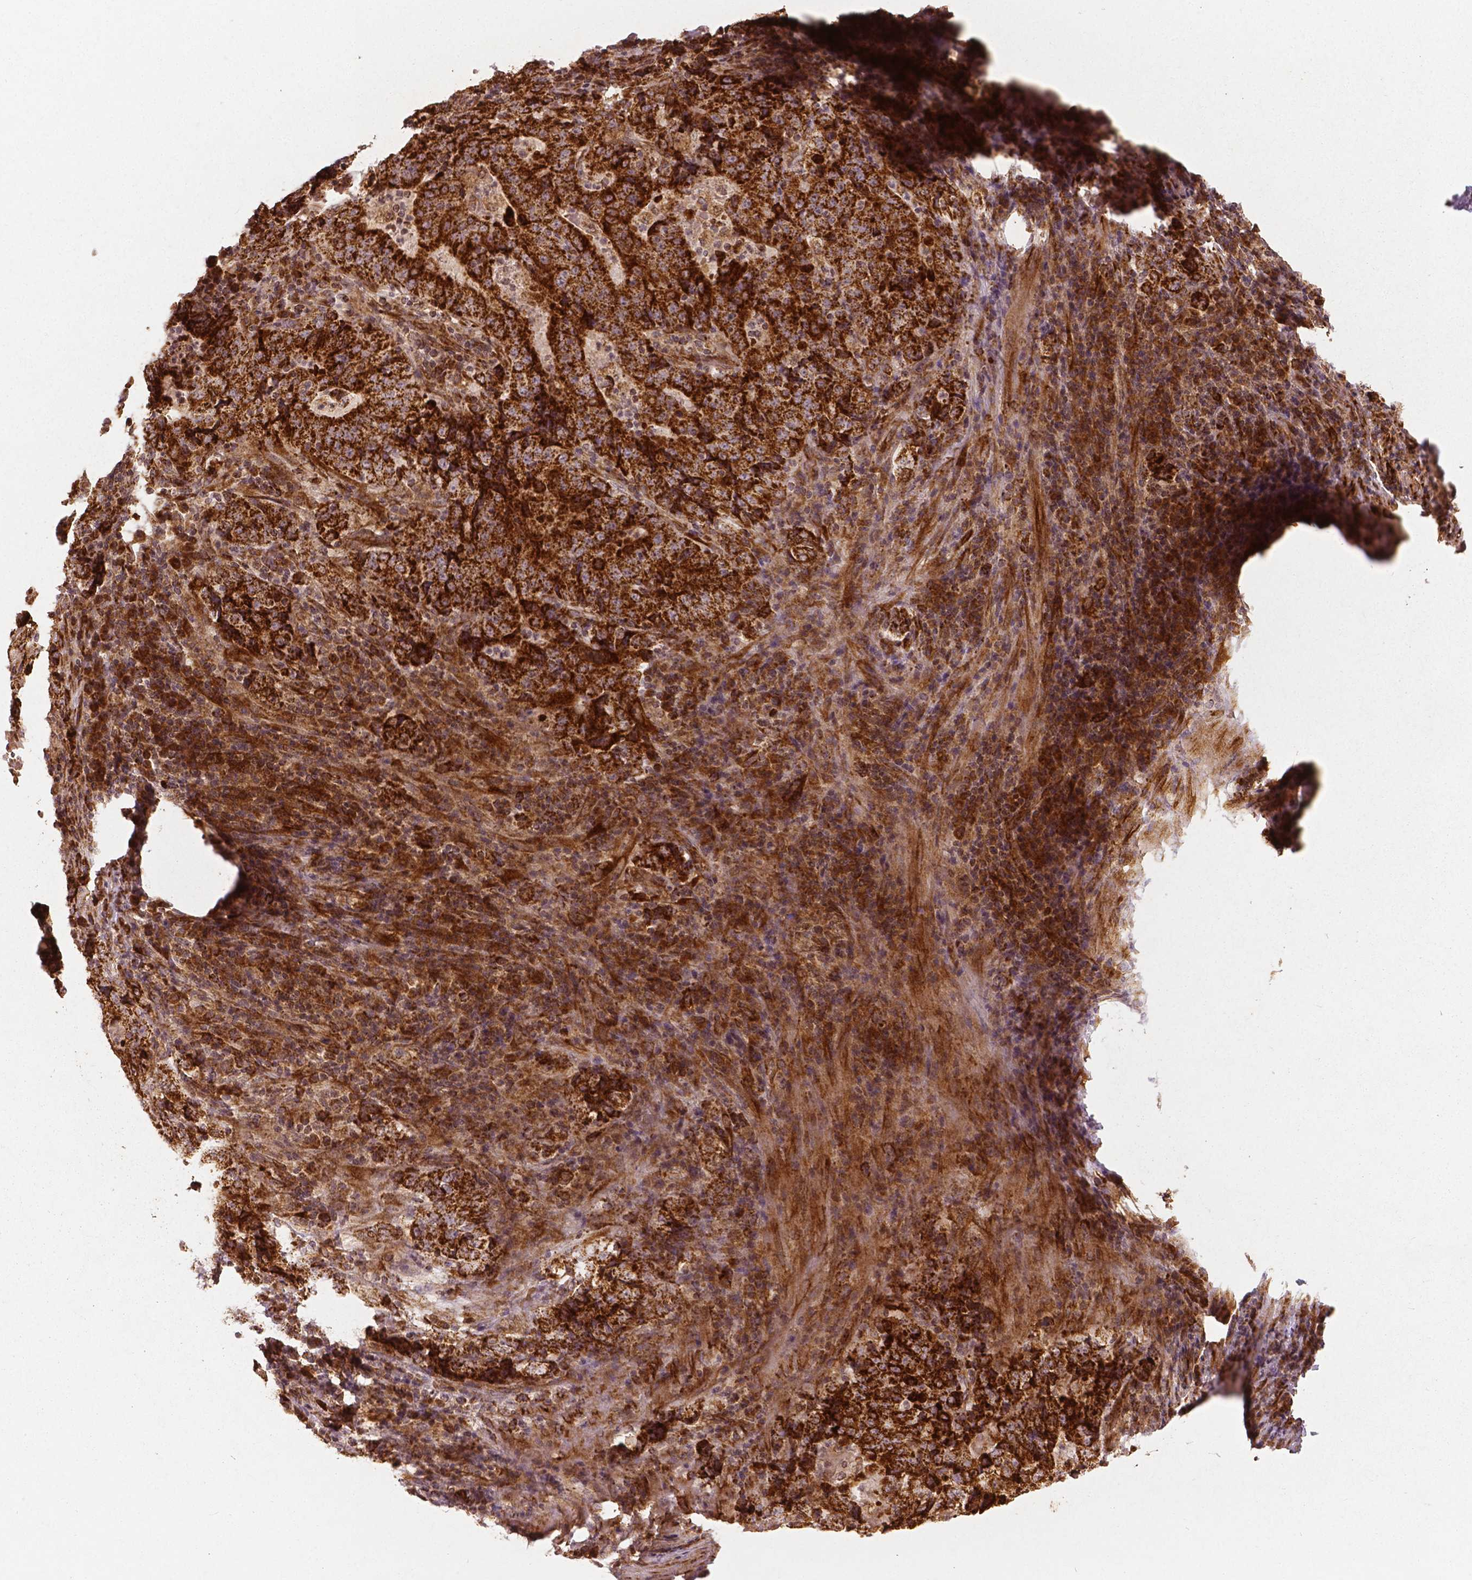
{"staining": {"intensity": "strong", "quantity": ">75%", "location": "cytoplasmic/membranous"}, "tissue": "stomach cancer", "cell_type": "Tumor cells", "image_type": "cancer", "snomed": [{"axis": "morphology", "description": "Normal tissue, NOS"}, {"axis": "morphology", "description": "Adenocarcinoma, NOS"}, {"axis": "topography", "description": "Stomach, upper"}, {"axis": "topography", "description": "Stomach"}], "caption": "IHC image of stomach cancer stained for a protein (brown), which demonstrates high levels of strong cytoplasmic/membranous staining in approximately >75% of tumor cells.", "gene": "PGAM5", "patient": {"sex": "male", "age": 59}}